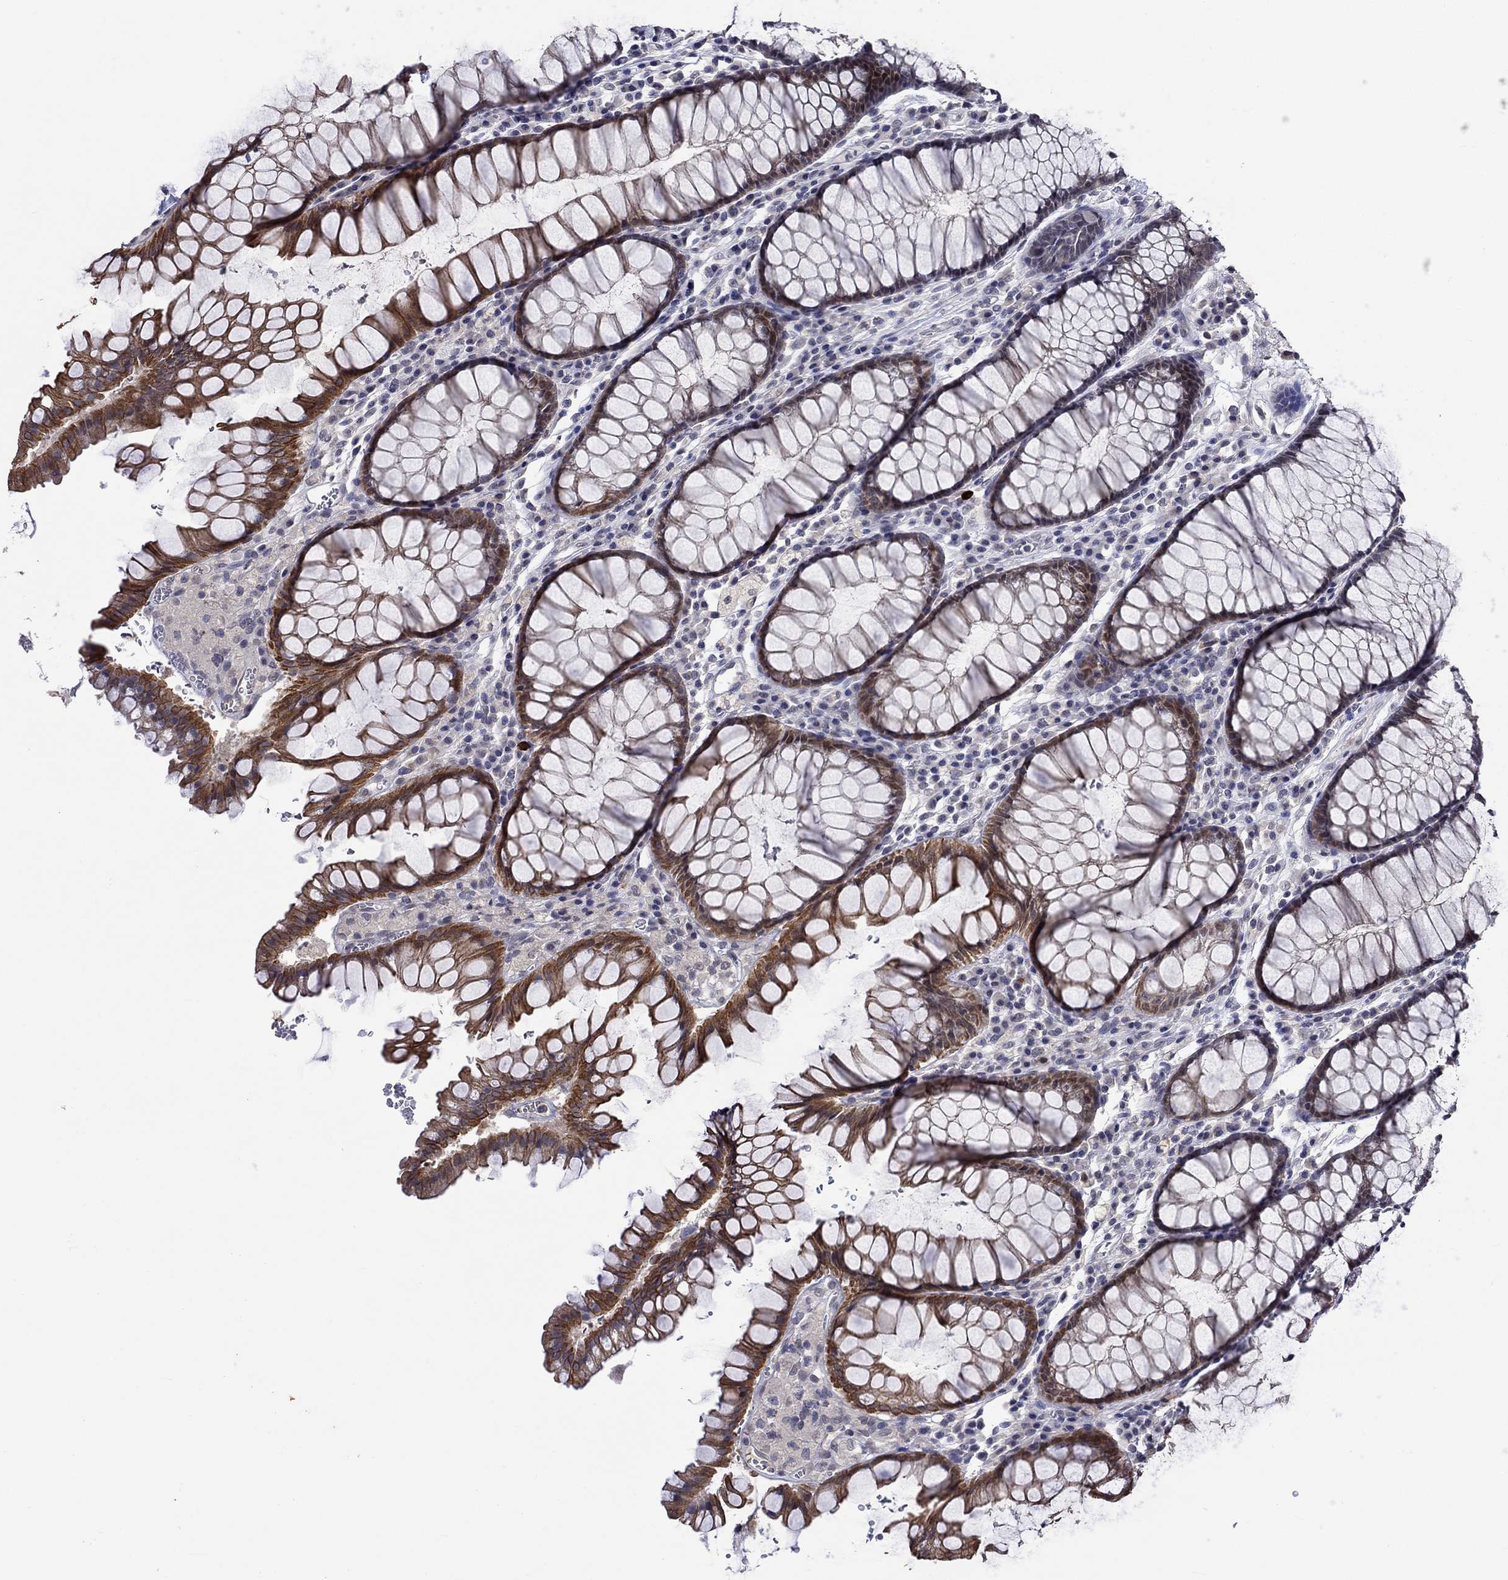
{"staining": {"intensity": "strong", "quantity": "25%-75%", "location": "cytoplasmic/membranous"}, "tissue": "rectum", "cell_type": "Glandular cells", "image_type": "normal", "snomed": [{"axis": "morphology", "description": "Normal tissue, NOS"}, {"axis": "topography", "description": "Rectum"}], "caption": "Immunohistochemical staining of unremarkable human rectum displays strong cytoplasmic/membranous protein expression in approximately 25%-75% of glandular cells.", "gene": "DDX3Y", "patient": {"sex": "female", "age": 68}}